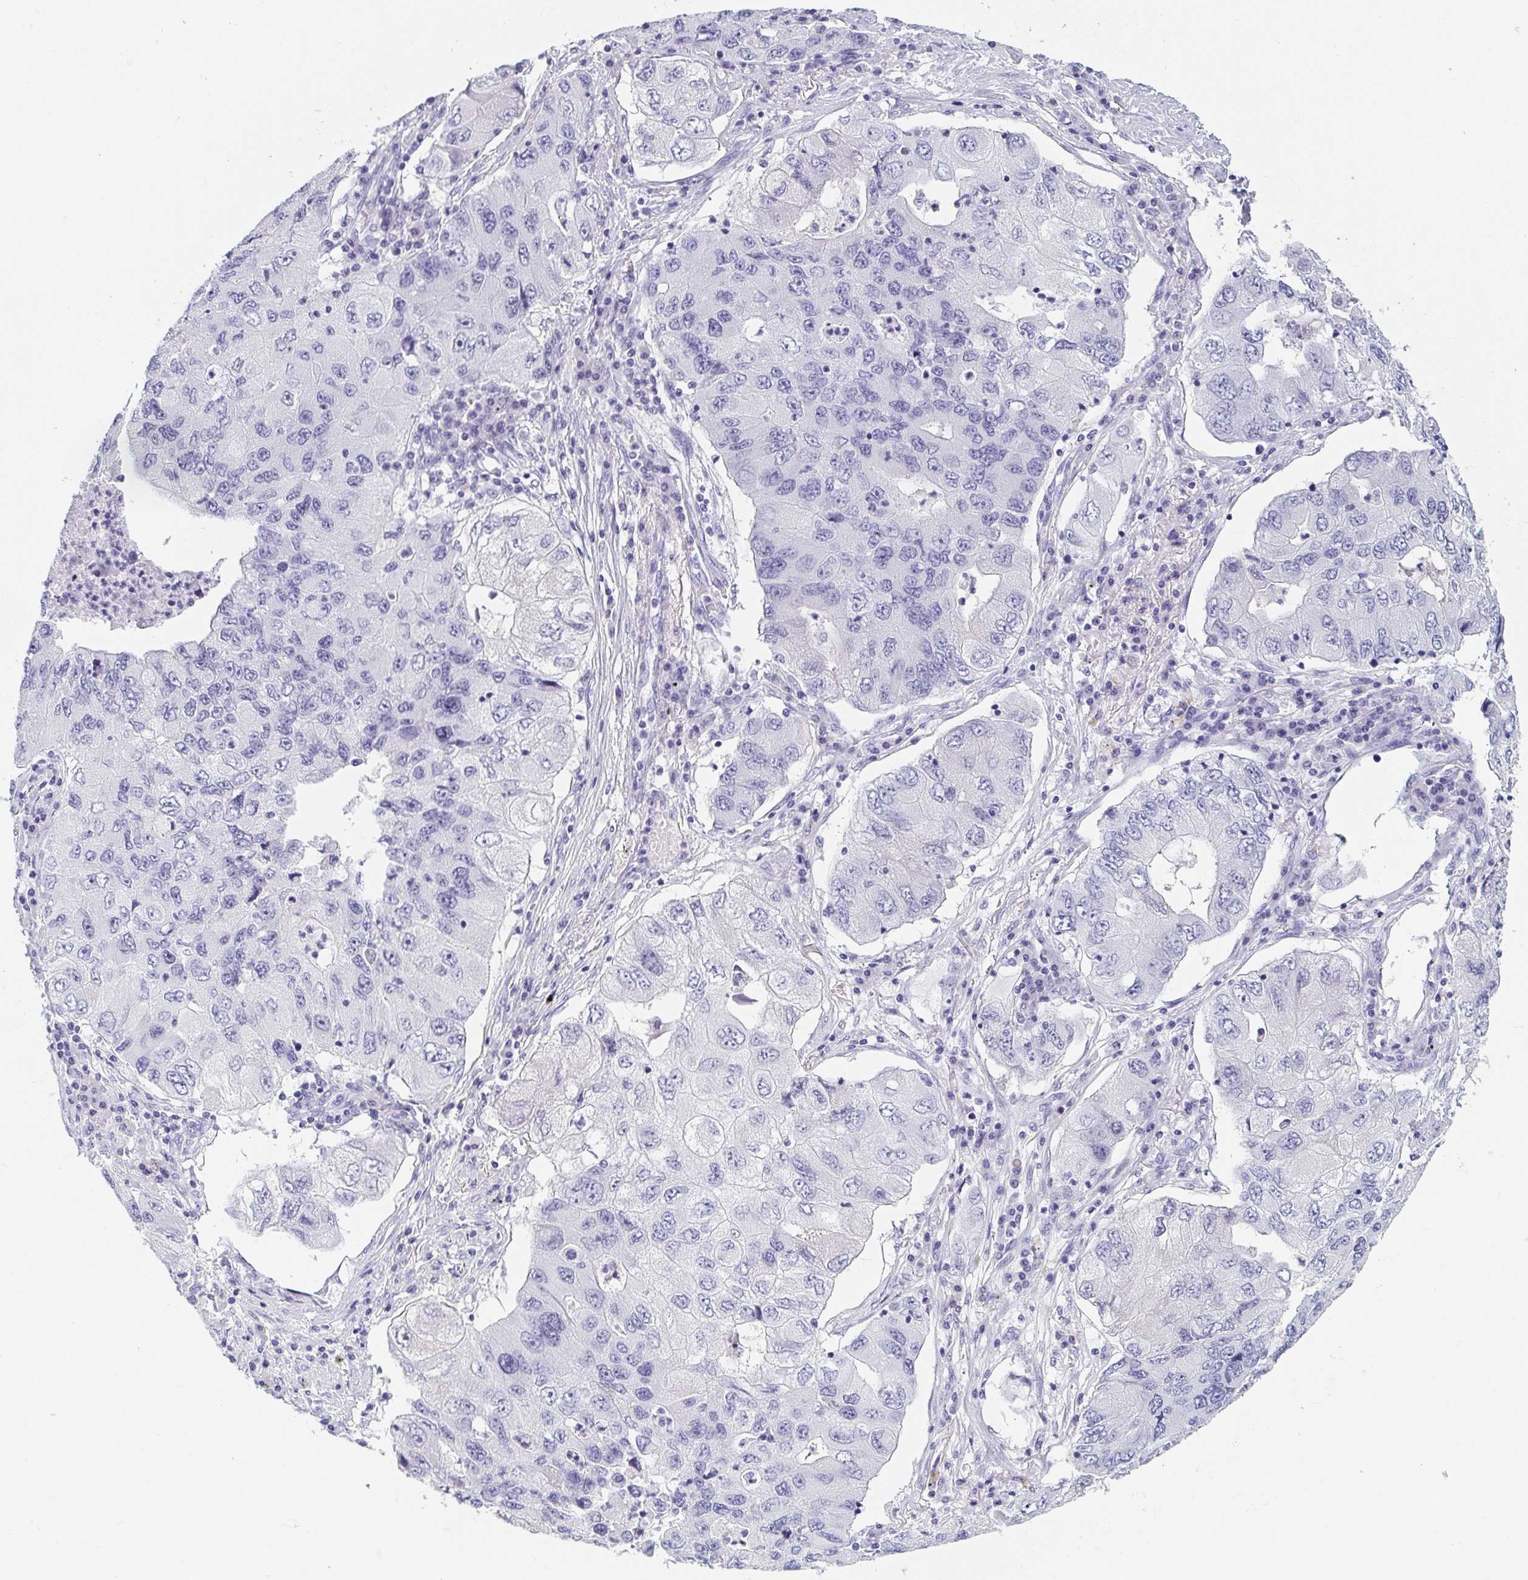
{"staining": {"intensity": "negative", "quantity": "none", "location": "none"}, "tissue": "lung cancer", "cell_type": "Tumor cells", "image_type": "cancer", "snomed": [{"axis": "morphology", "description": "Adenocarcinoma, NOS"}, {"axis": "morphology", "description": "Adenocarcinoma, metastatic, NOS"}, {"axis": "topography", "description": "Lymph node"}, {"axis": "topography", "description": "Lung"}], "caption": "Immunohistochemistry photomicrograph of neoplastic tissue: human lung cancer stained with DAB demonstrates no significant protein positivity in tumor cells. (DAB (3,3'-diaminobenzidine) immunohistochemistry (IHC) with hematoxylin counter stain).", "gene": "ITLN1", "patient": {"sex": "female", "age": 54}}